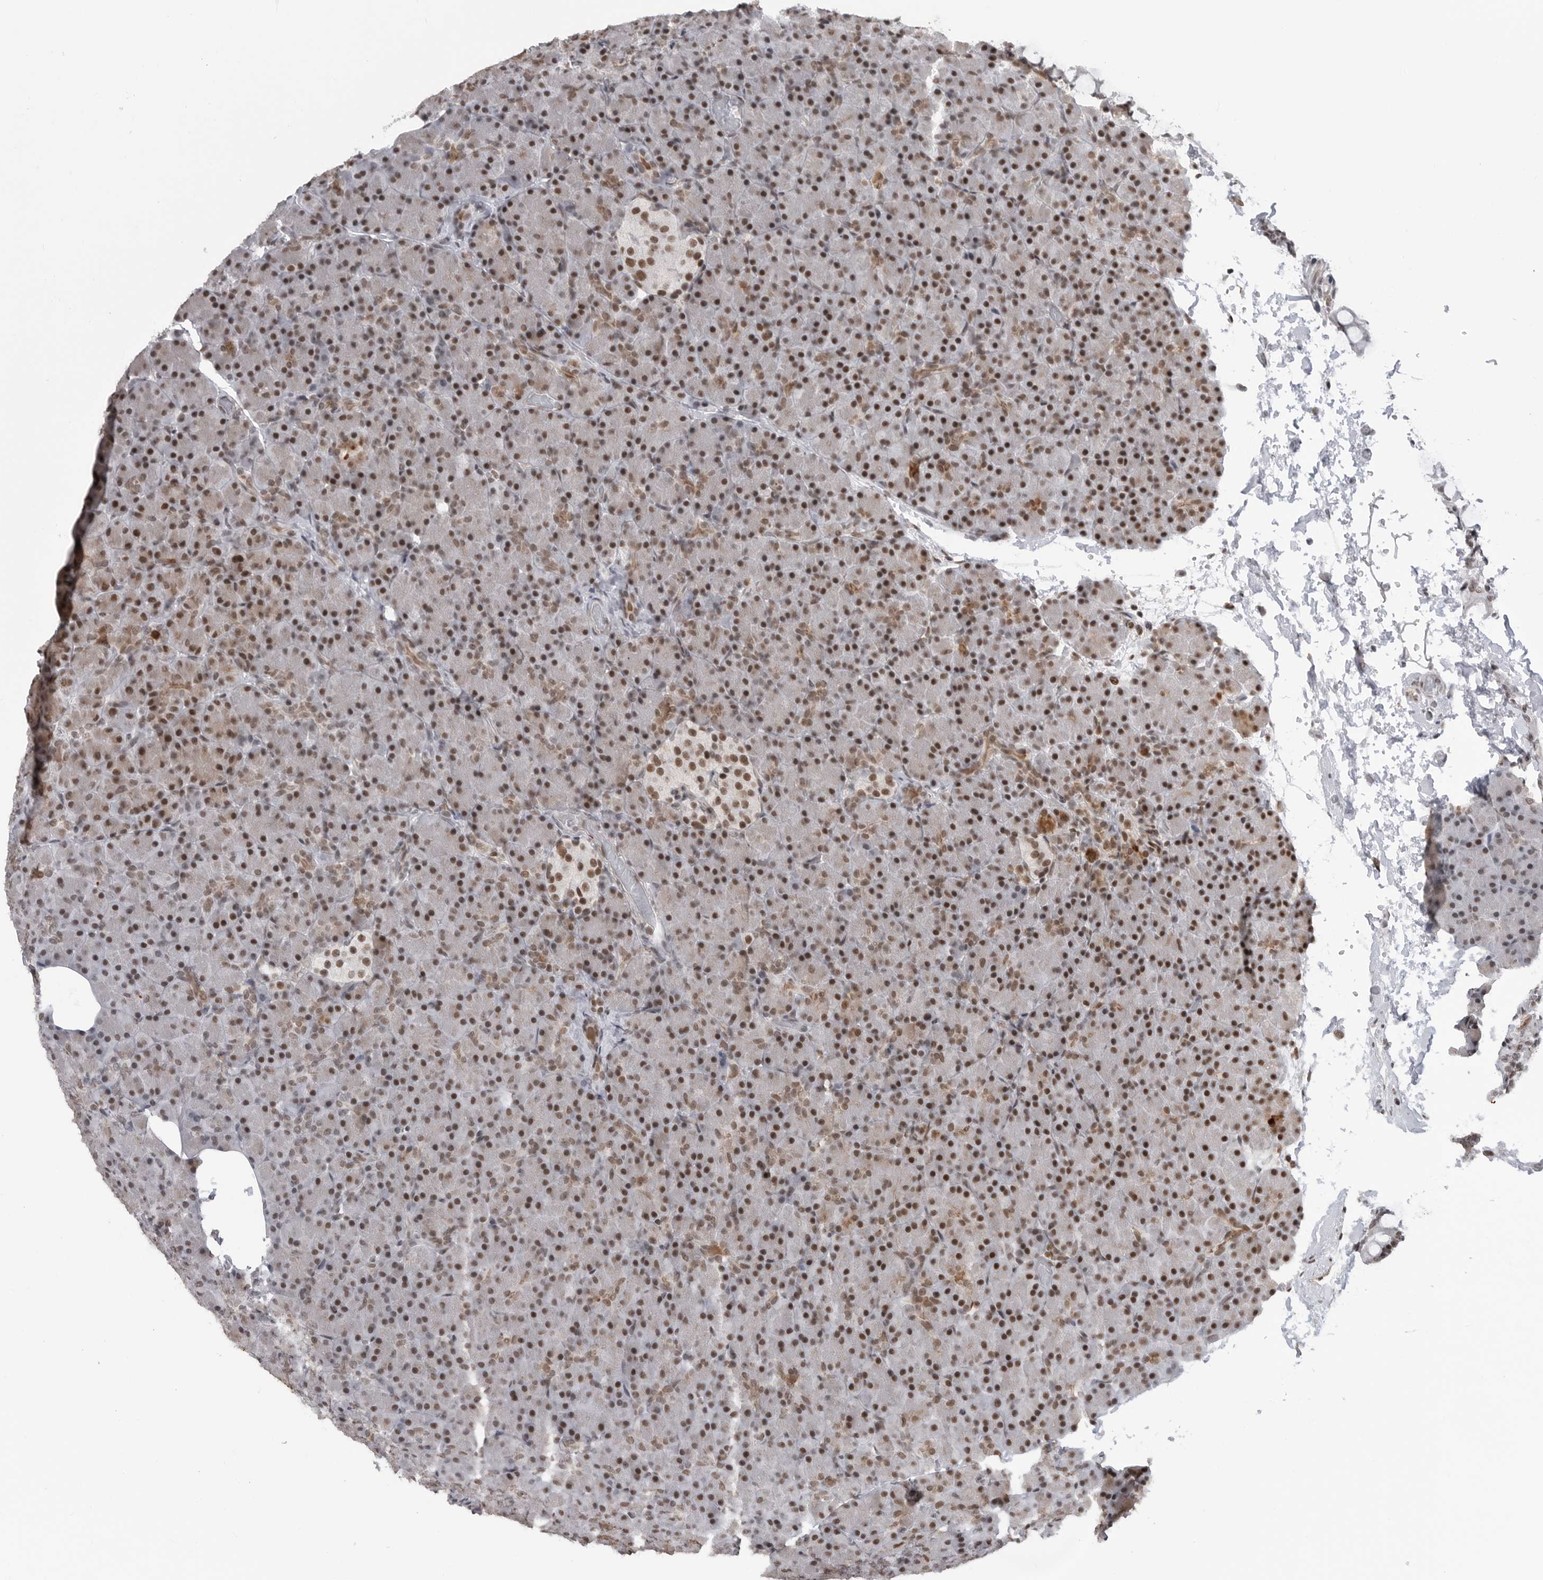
{"staining": {"intensity": "moderate", "quantity": ">75%", "location": "nuclear"}, "tissue": "pancreas", "cell_type": "Exocrine glandular cells", "image_type": "normal", "snomed": [{"axis": "morphology", "description": "Normal tissue, NOS"}, {"axis": "topography", "description": "Pancreas"}], "caption": "Moderate nuclear protein staining is seen in about >75% of exocrine glandular cells in pancreas.", "gene": "RNF26", "patient": {"sex": "female", "age": 43}}